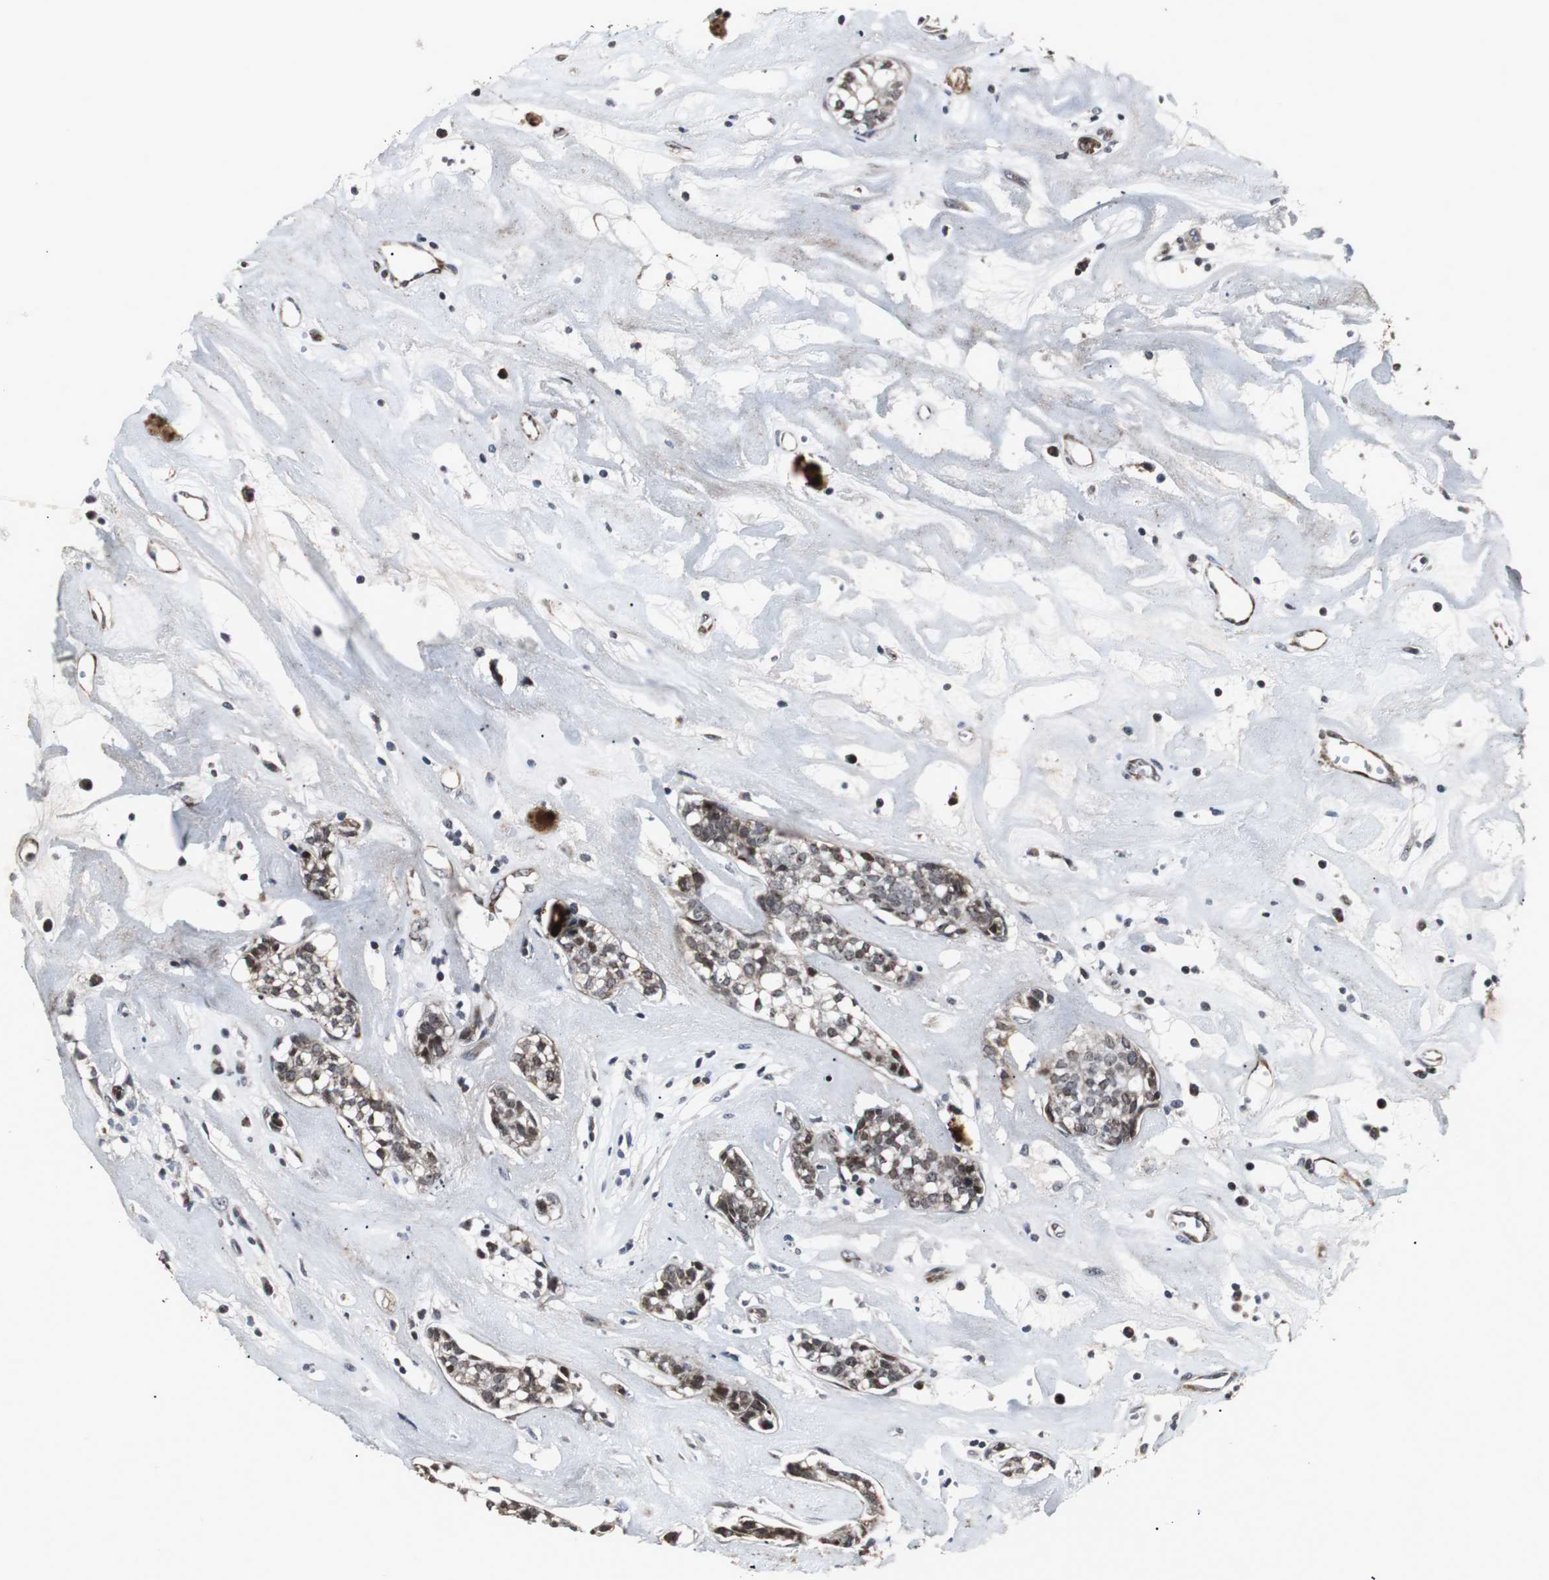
{"staining": {"intensity": "moderate", "quantity": "<25%", "location": "cytoplasmic/membranous"}, "tissue": "head and neck cancer", "cell_type": "Tumor cells", "image_type": "cancer", "snomed": [{"axis": "morphology", "description": "Adenocarcinoma, NOS"}, {"axis": "topography", "description": "Salivary gland"}, {"axis": "topography", "description": "Head-Neck"}], "caption": "A brown stain labels moderate cytoplasmic/membranous staining of a protein in adenocarcinoma (head and neck) tumor cells. (IHC, brightfield microscopy, high magnification).", "gene": "MRPL40", "patient": {"sex": "female", "age": 65}}